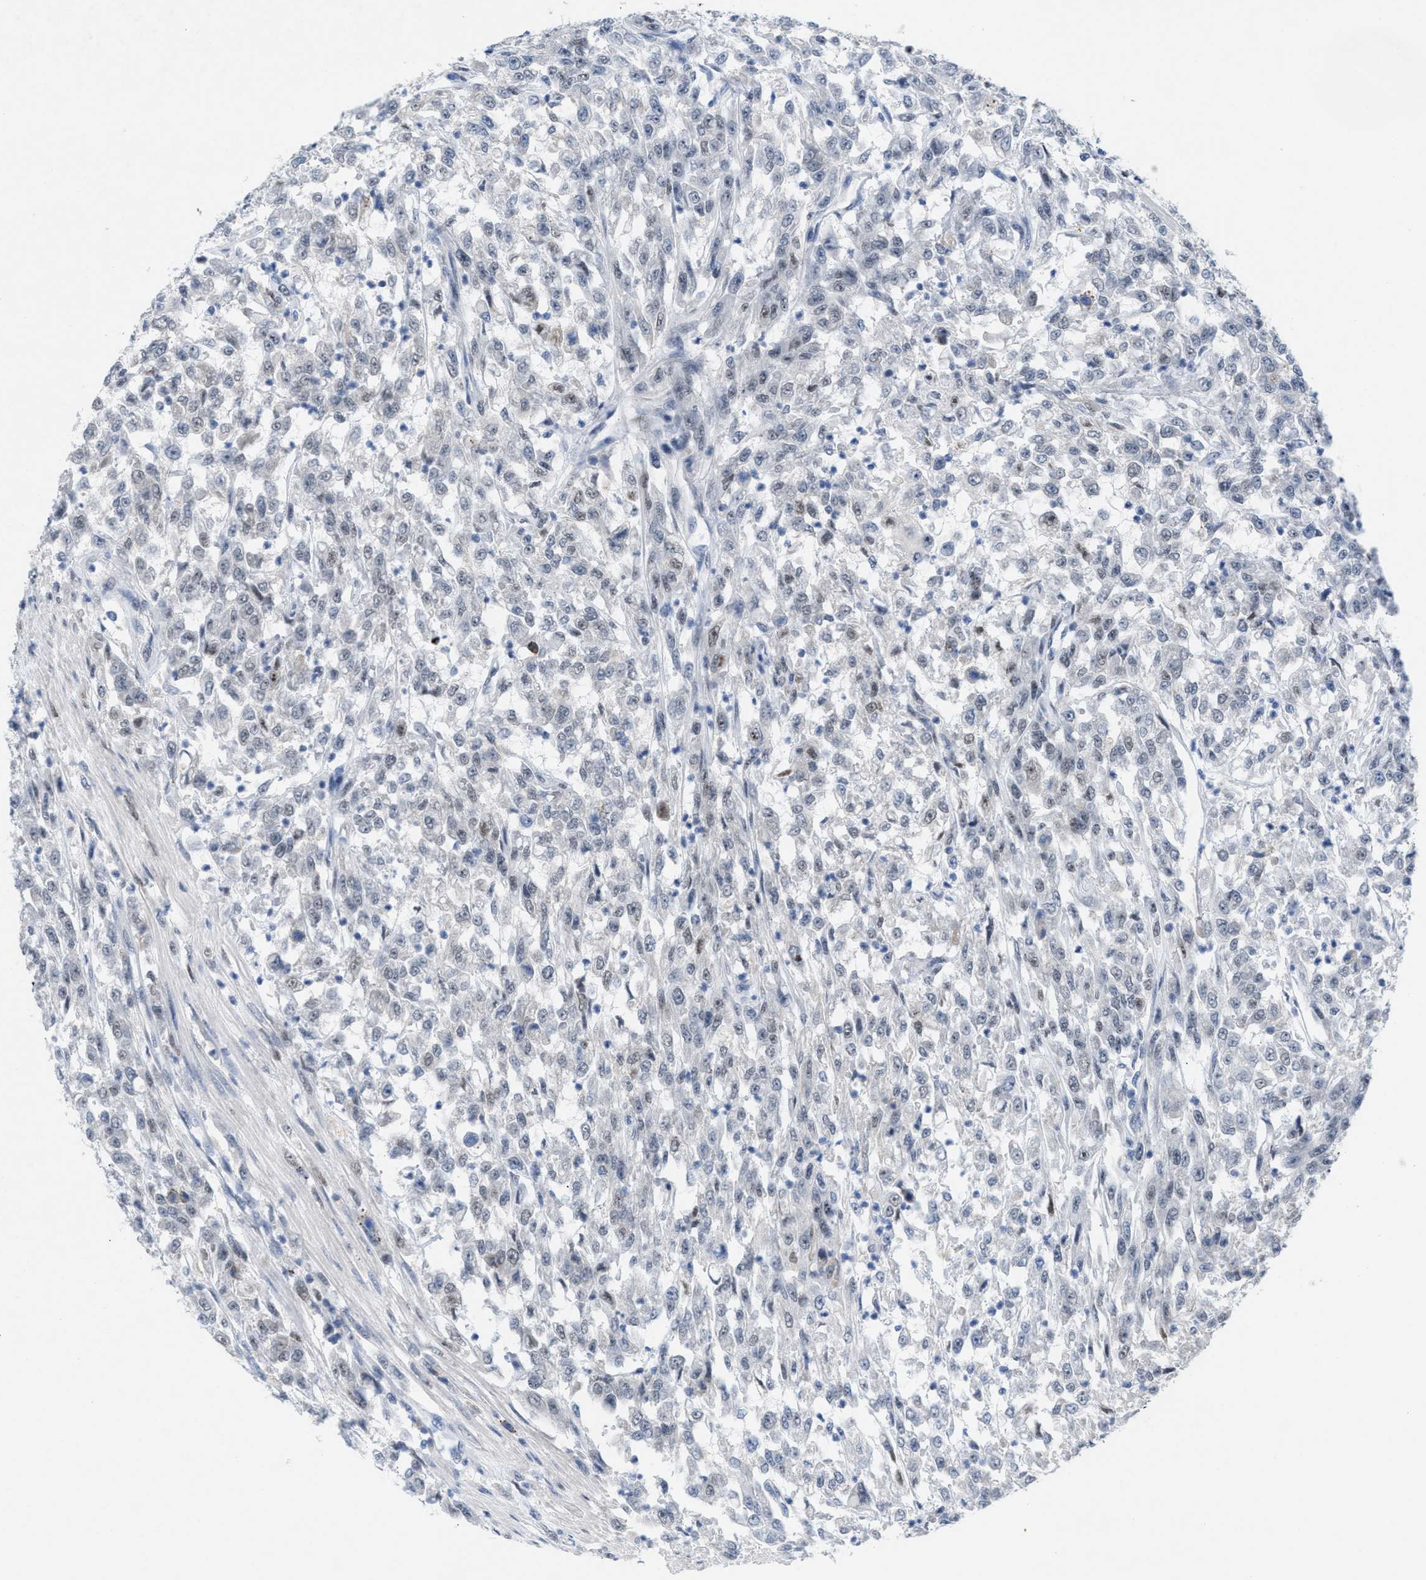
{"staining": {"intensity": "weak", "quantity": "25%-75%", "location": "nuclear"}, "tissue": "urothelial cancer", "cell_type": "Tumor cells", "image_type": "cancer", "snomed": [{"axis": "morphology", "description": "Urothelial carcinoma, High grade"}, {"axis": "topography", "description": "Urinary bladder"}], "caption": "Urothelial carcinoma (high-grade) tissue exhibits weak nuclear positivity in approximately 25%-75% of tumor cells", "gene": "WIPI2", "patient": {"sex": "male", "age": 46}}